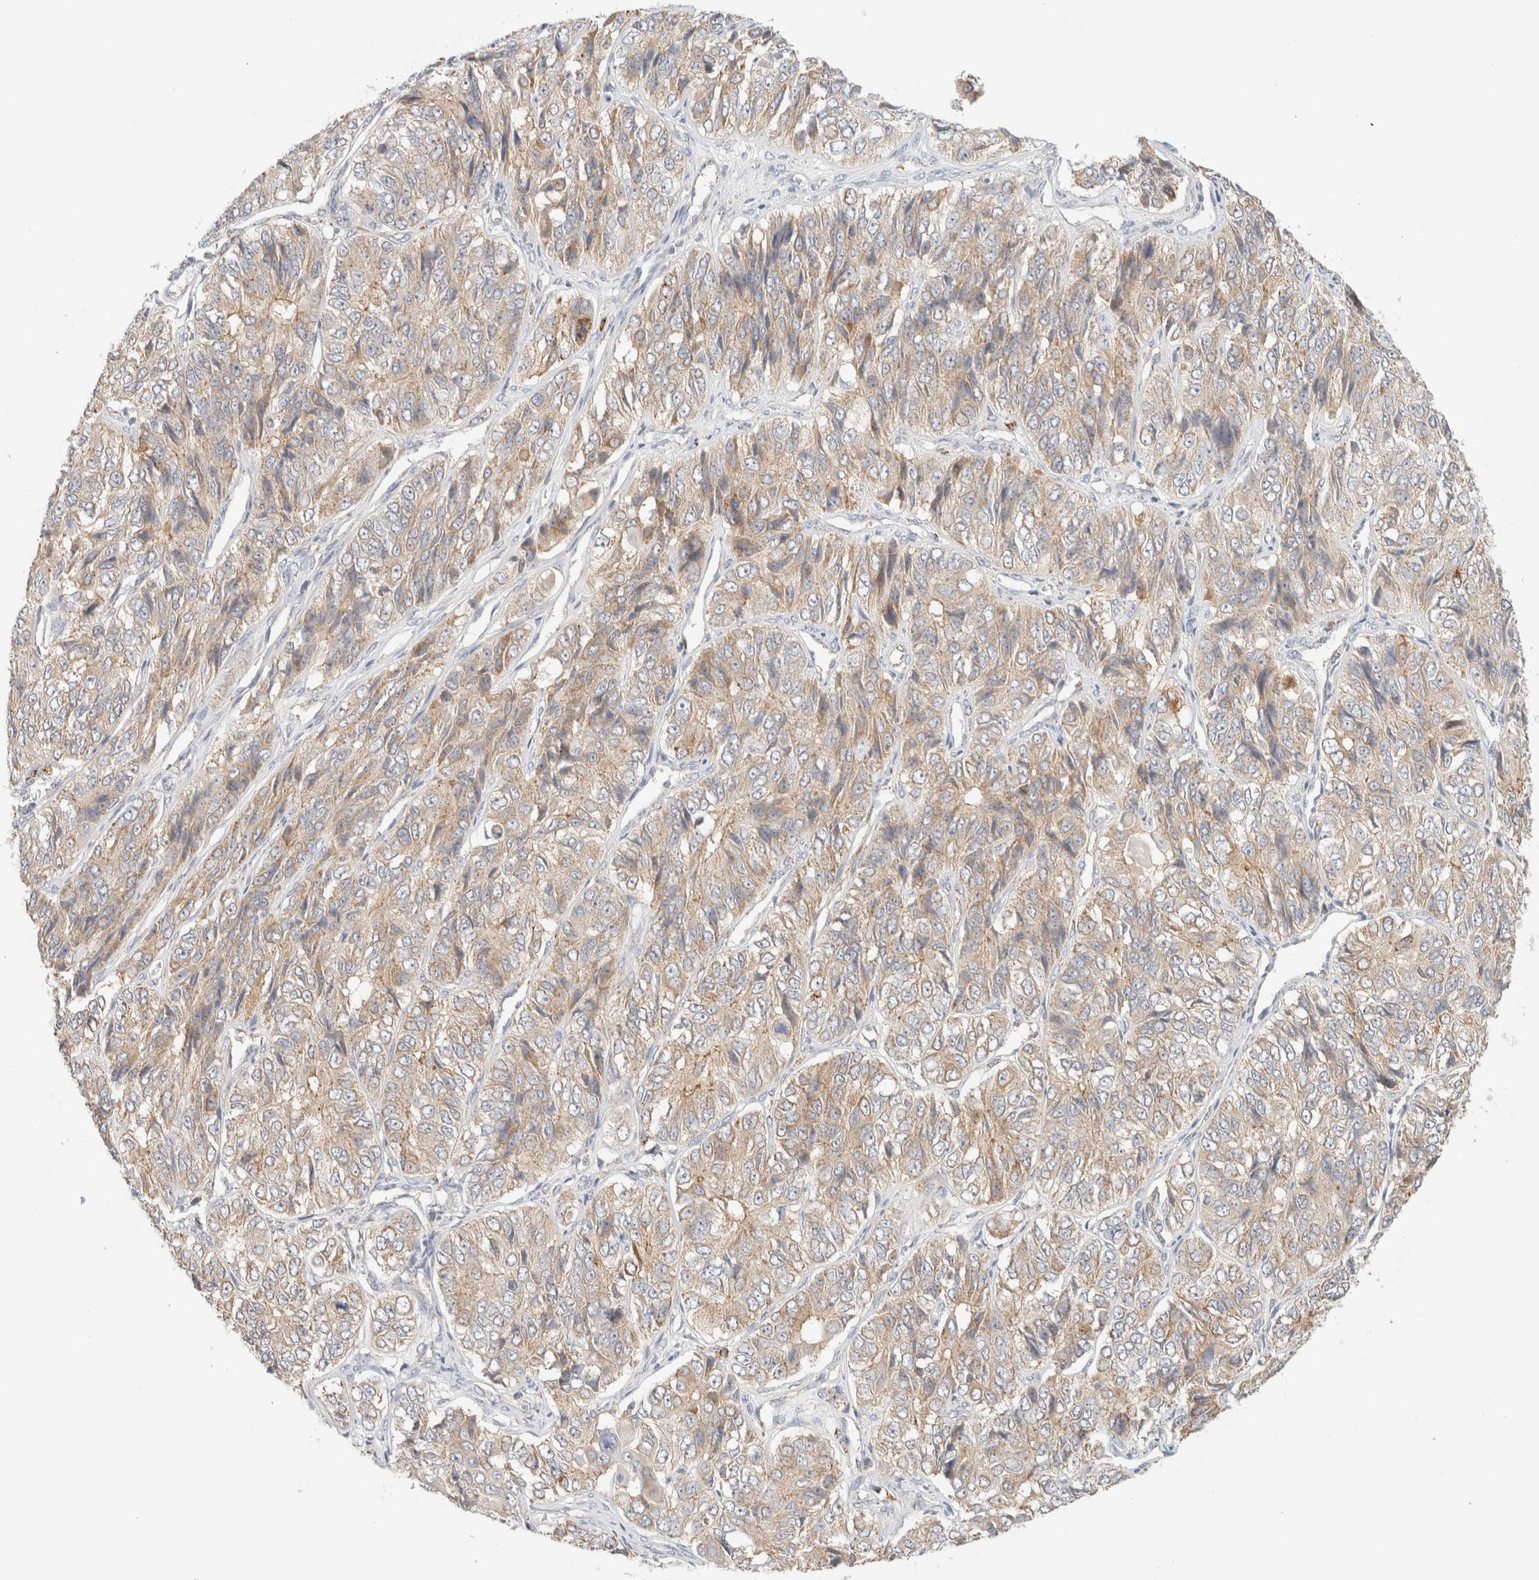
{"staining": {"intensity": "weak", "quantity": ">75%", "location": "cytoplasmic/membranous"}, "tissue": "ovarian cancer", "cell_type": "Tumor cells", "image_type": "cancer", "snomed": [{"axis": "morphology", "description": "Carcinoma, endometroid"}, {"axis": "topography", "description": "Ovary"}], "caption": "High-power microscopy captured an IHC photomicrograph of ovarian endometroid carcinoma, revealing weak cytoplasmic/membranous expression in approximately >75% of tumor cells. (Brightfield microscopy of DAB IHC at high magnification).", "gene": "MRM3", "patient": {"sex": "female", "age": 51}}